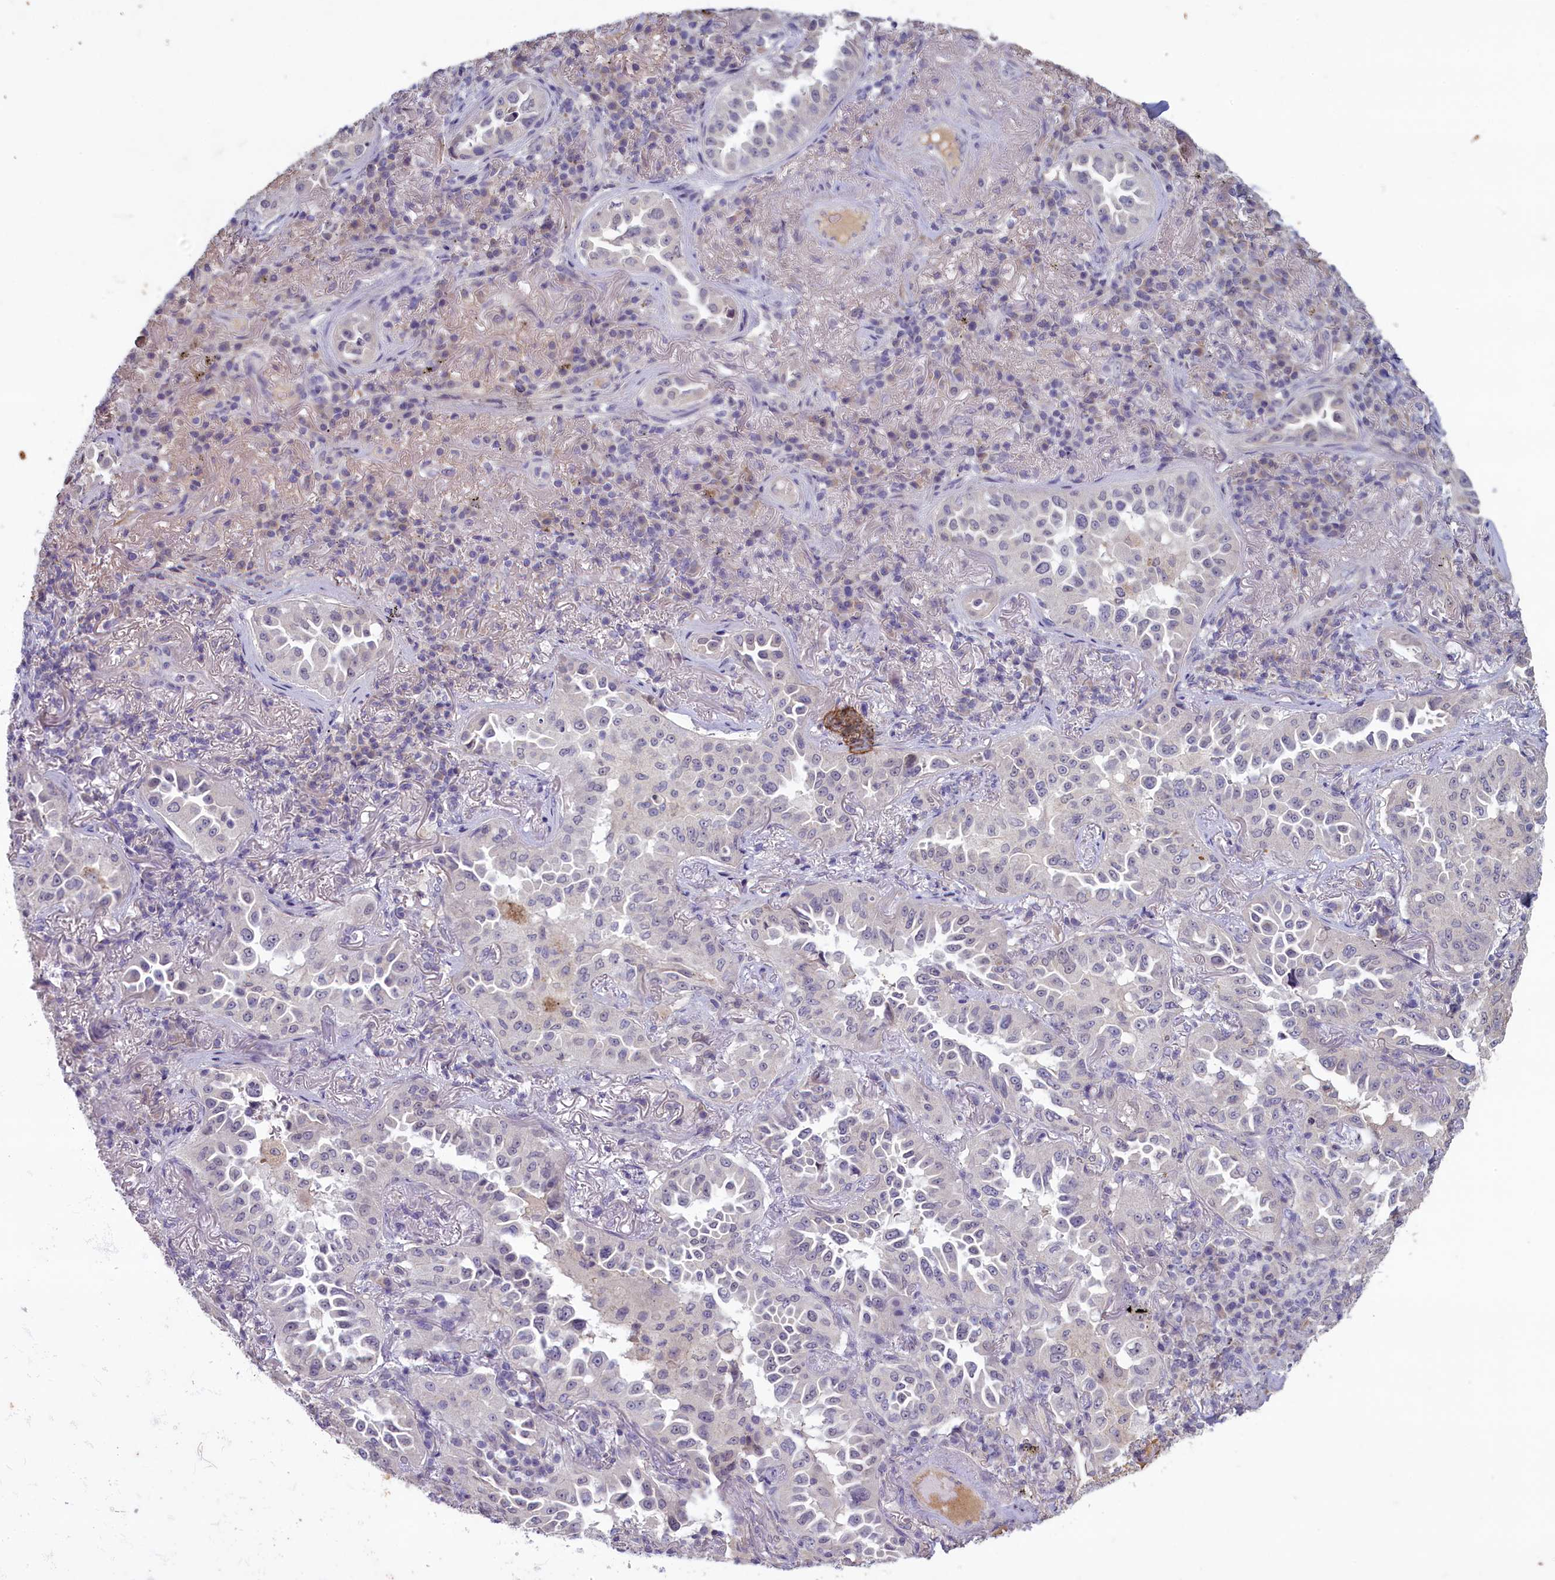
{"staining": {"intensity": "negative", "quantity": "none", "location": "none"}, "tissue": "lung cancer", "cell_type": "Tumor cells", "image_type": "cancer", "snomed": [{"axis": "morphology", "description": "Adenocarcinoma, NOS"}, {"axis": "topography", "description": "Lung"}], "caption": "Tumor cells show no significant expression in lung cancer (adenocarcinoma). Brightfield microscopy of immunohistochemistry (IHC) stained with DAB (brown) and hematoxylin (blue), captured at high magnification.", "gene": "ATF7IP2", "patient": {"sex": "female", "age": 69}}